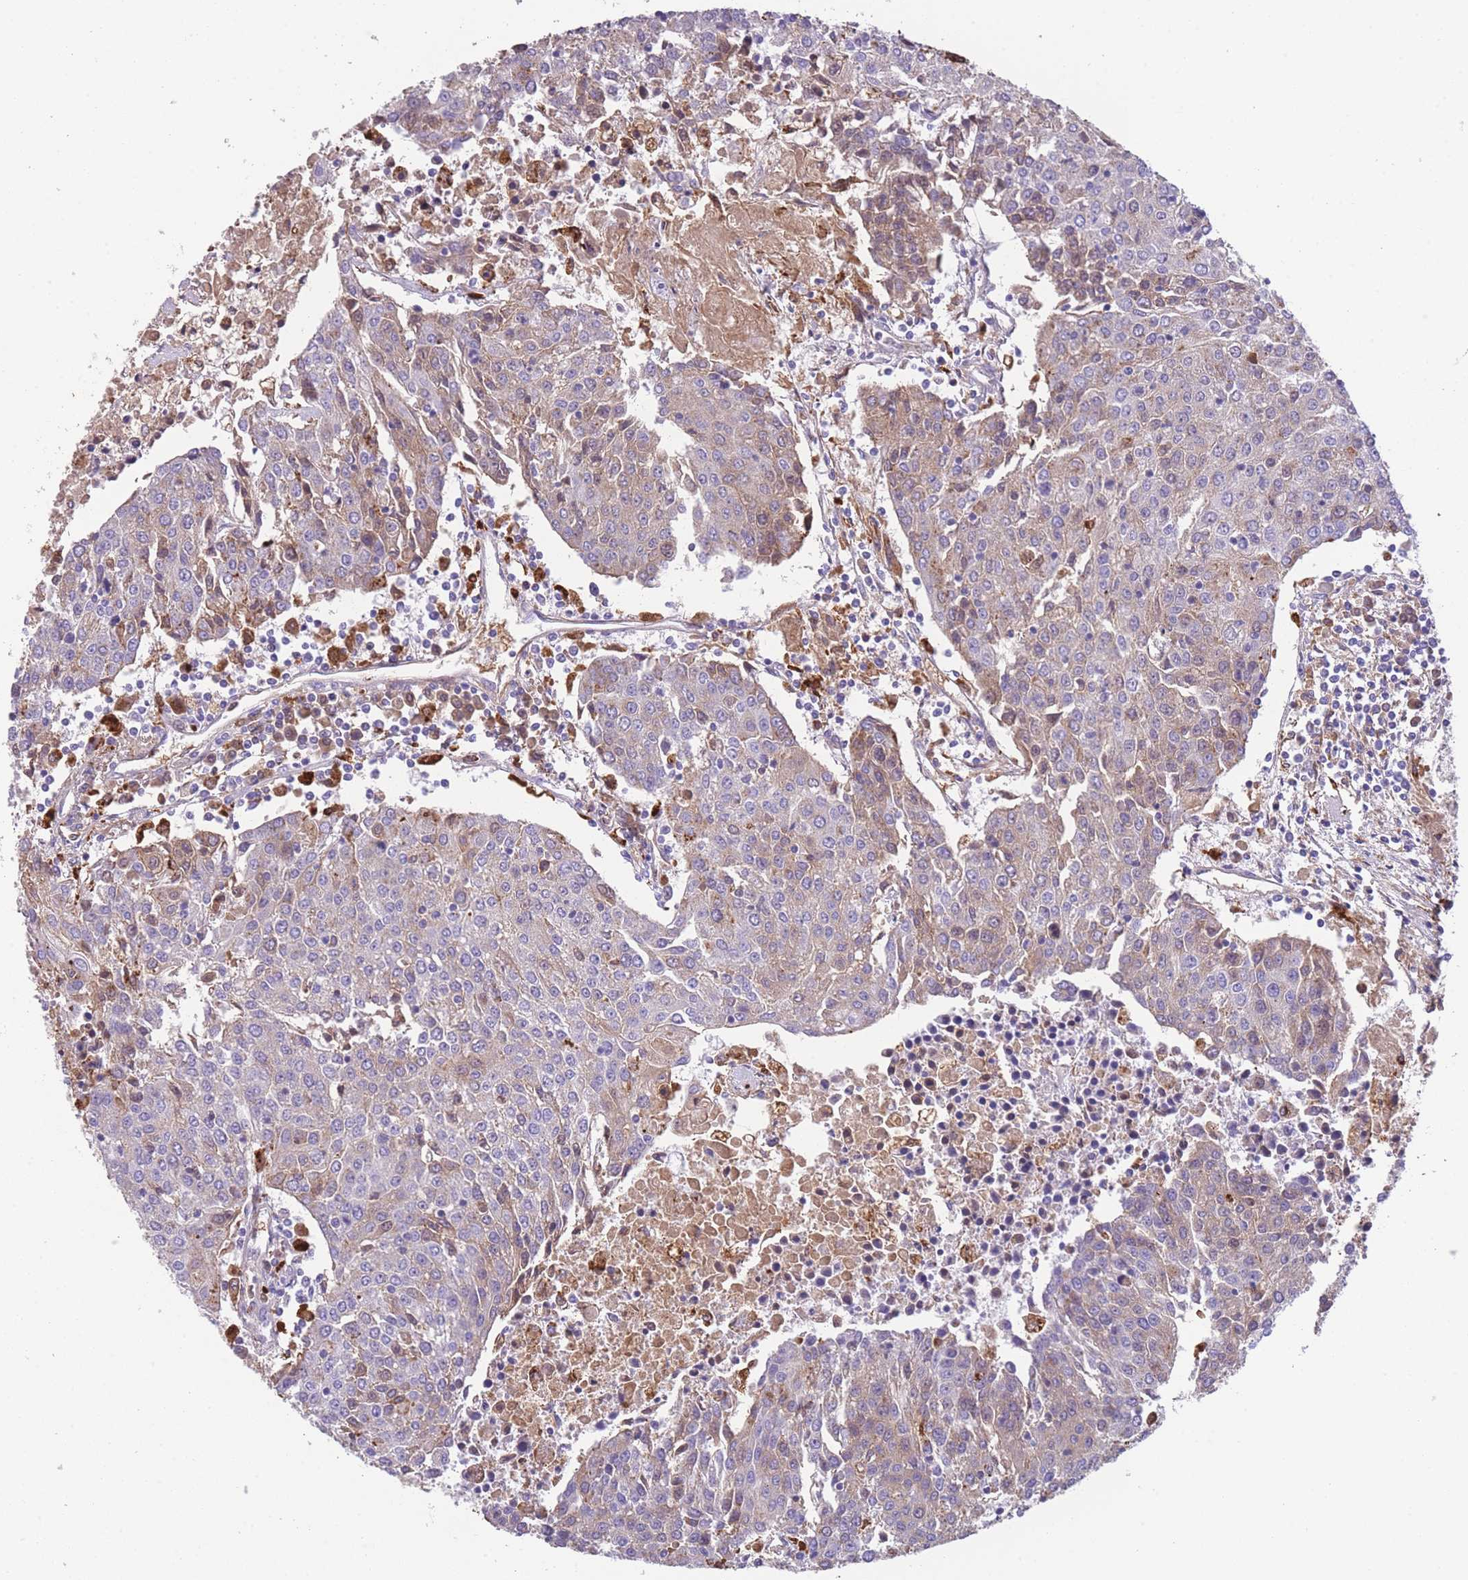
{"staining": {"intensity": "weak", "quantity": "25%-75%", "location": "cytoplasmic/membranous"}, "tissue": "urothelial cancer", "cell_type": "Tumor cells", "image_type": "cancer", "snomed": [{"axis": "morphology", "description": "Urothelial carcinoma, High grade"}, {"axis": "topography", "description": "Urinary bladder"}], "caption": "Weak cytoplasmic/membranous positivity for a protein is seen in about 25%-75% of tumor cells of urothelial cancer using IHC.", "gene": "GNAT1", "patient": {"sex": "female", "age": 85}}